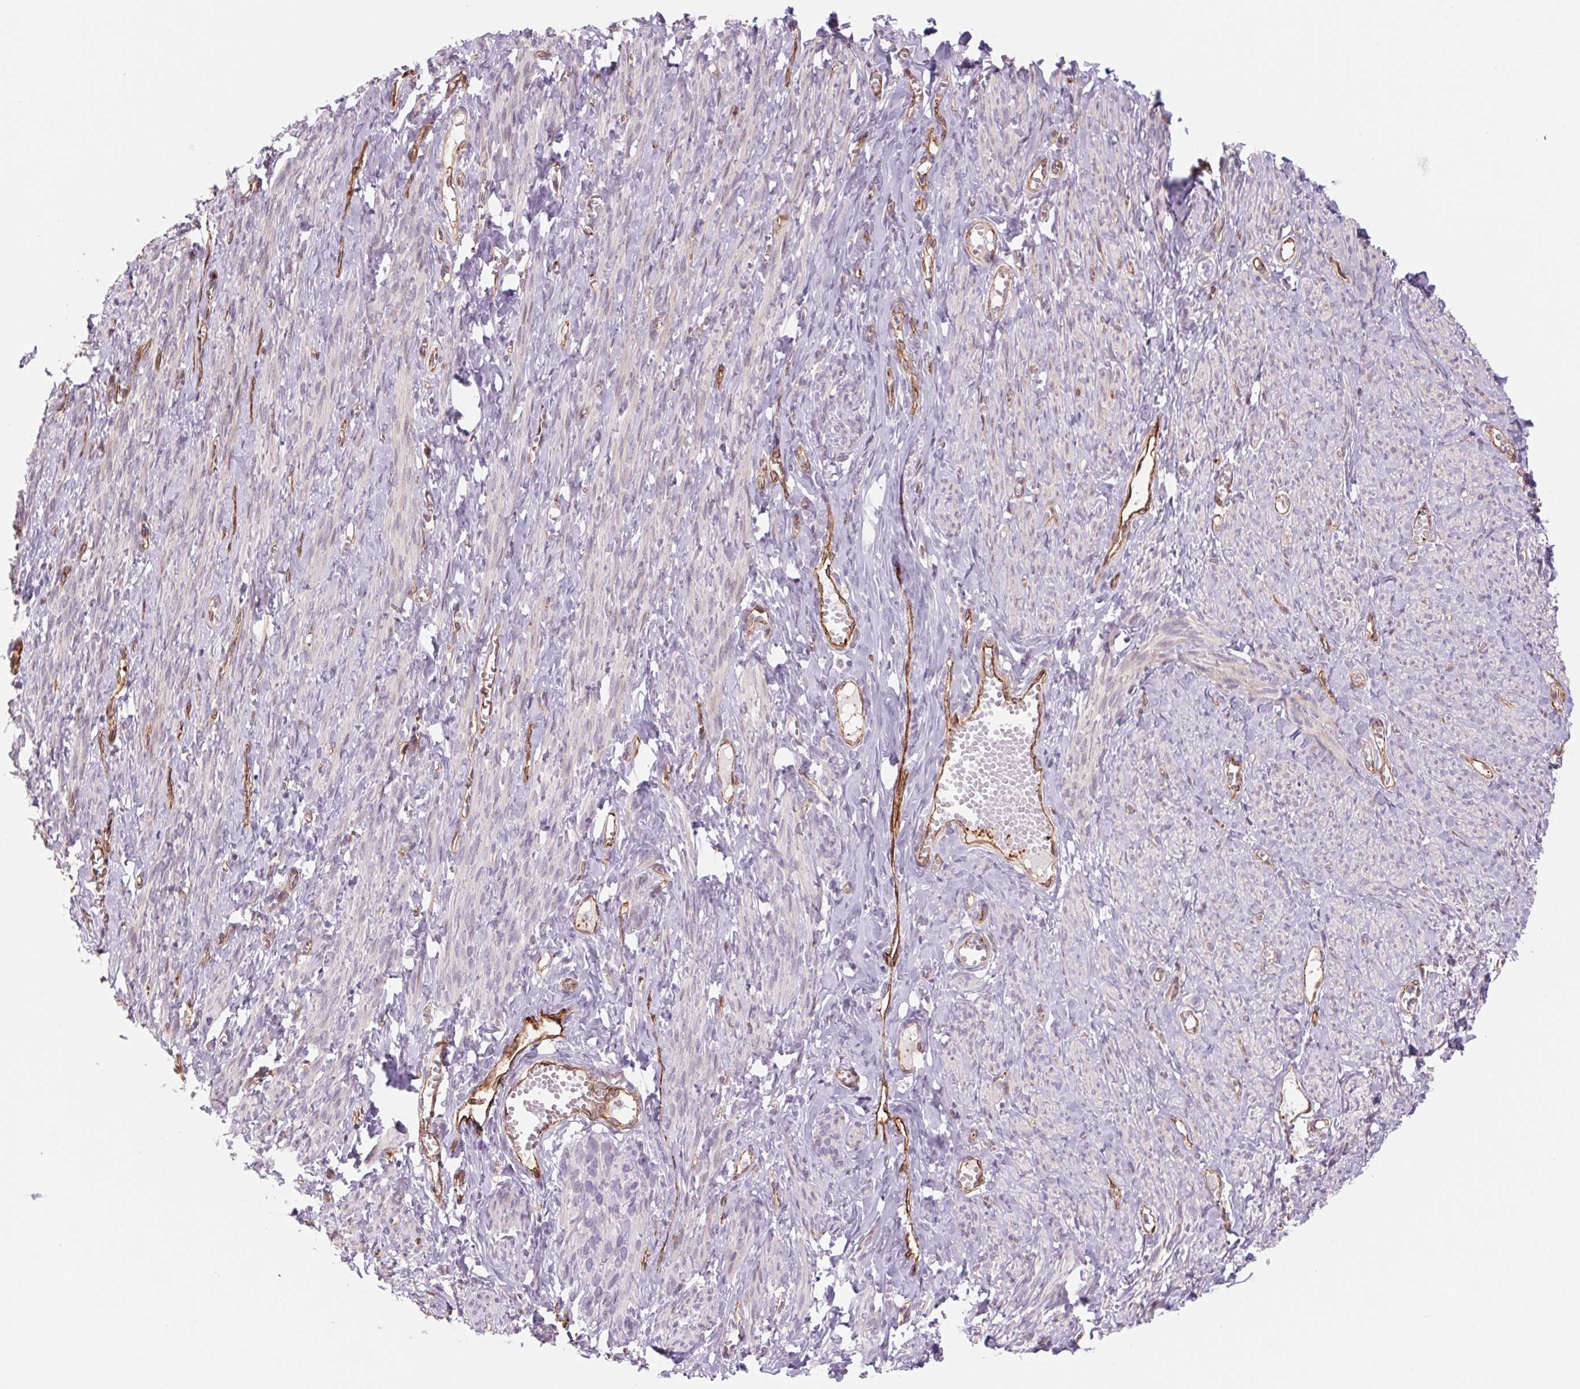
{"staining": {"intensity": "weak", "quantity": "25%-75%", "location": "cytoplasmic/membranous"}, "tissue": "smooth muscle", "cell_type": "Smooth muscle cells", "image_type": "normal", "snomed": [{"axis": "morphology", "description": "Normal tissue, NOS"}, {"axis": "topography", "description": "Smooth muscle"}], "caption": "Smooth muscle stained for a protein (brown) shows weak cytoplasmic/membranous positive positivity in approximately 25%-75% of smooth muscle cells.", "gene": "MS4A13", "patient": {"sex": "female", "age": 65}}